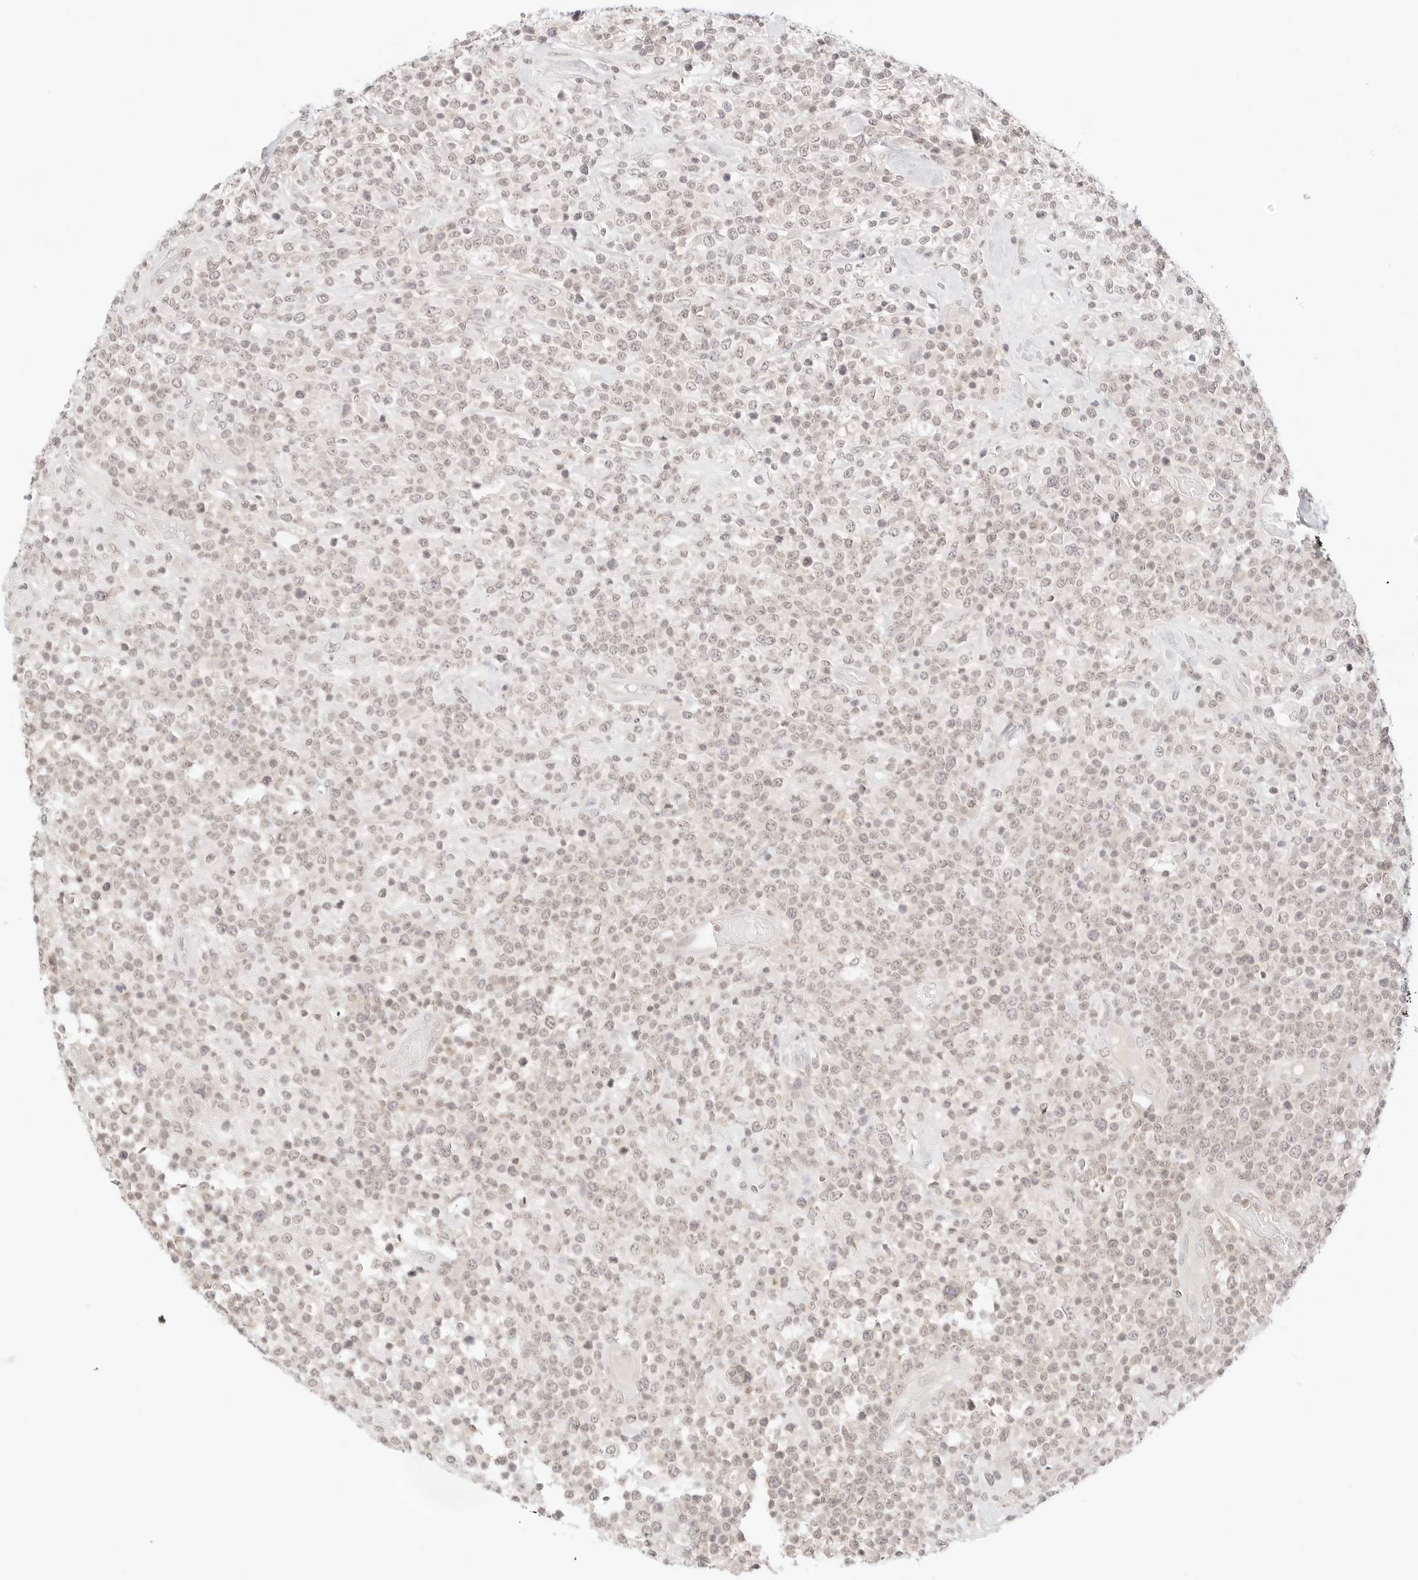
{"staining": {"intensity": "negative", "quantity": "none", "location": "none"}, "tissue": "lymphoma", "cell_type": "Tumor cells", "image_type": "cancer", "snomed": [{"axis": "morphology", "description": "Malignant lymphoma, non-Hodgkin's type, High grade"}, {"axis": "topography", "description": "Colon"}], "caption": "Malignant lymphoma, non-Hodgkin's type (high-grade) was stained to show a protein in brown. There is no significant expression in tumor cells. The staining is performed using DAB (3,3'-diaminobenzidine) brown chromogen with nuclei counter-stained in using hematoxylin.", "gene": "GNAS", "patient": {"sex": "female", "age": 53}}